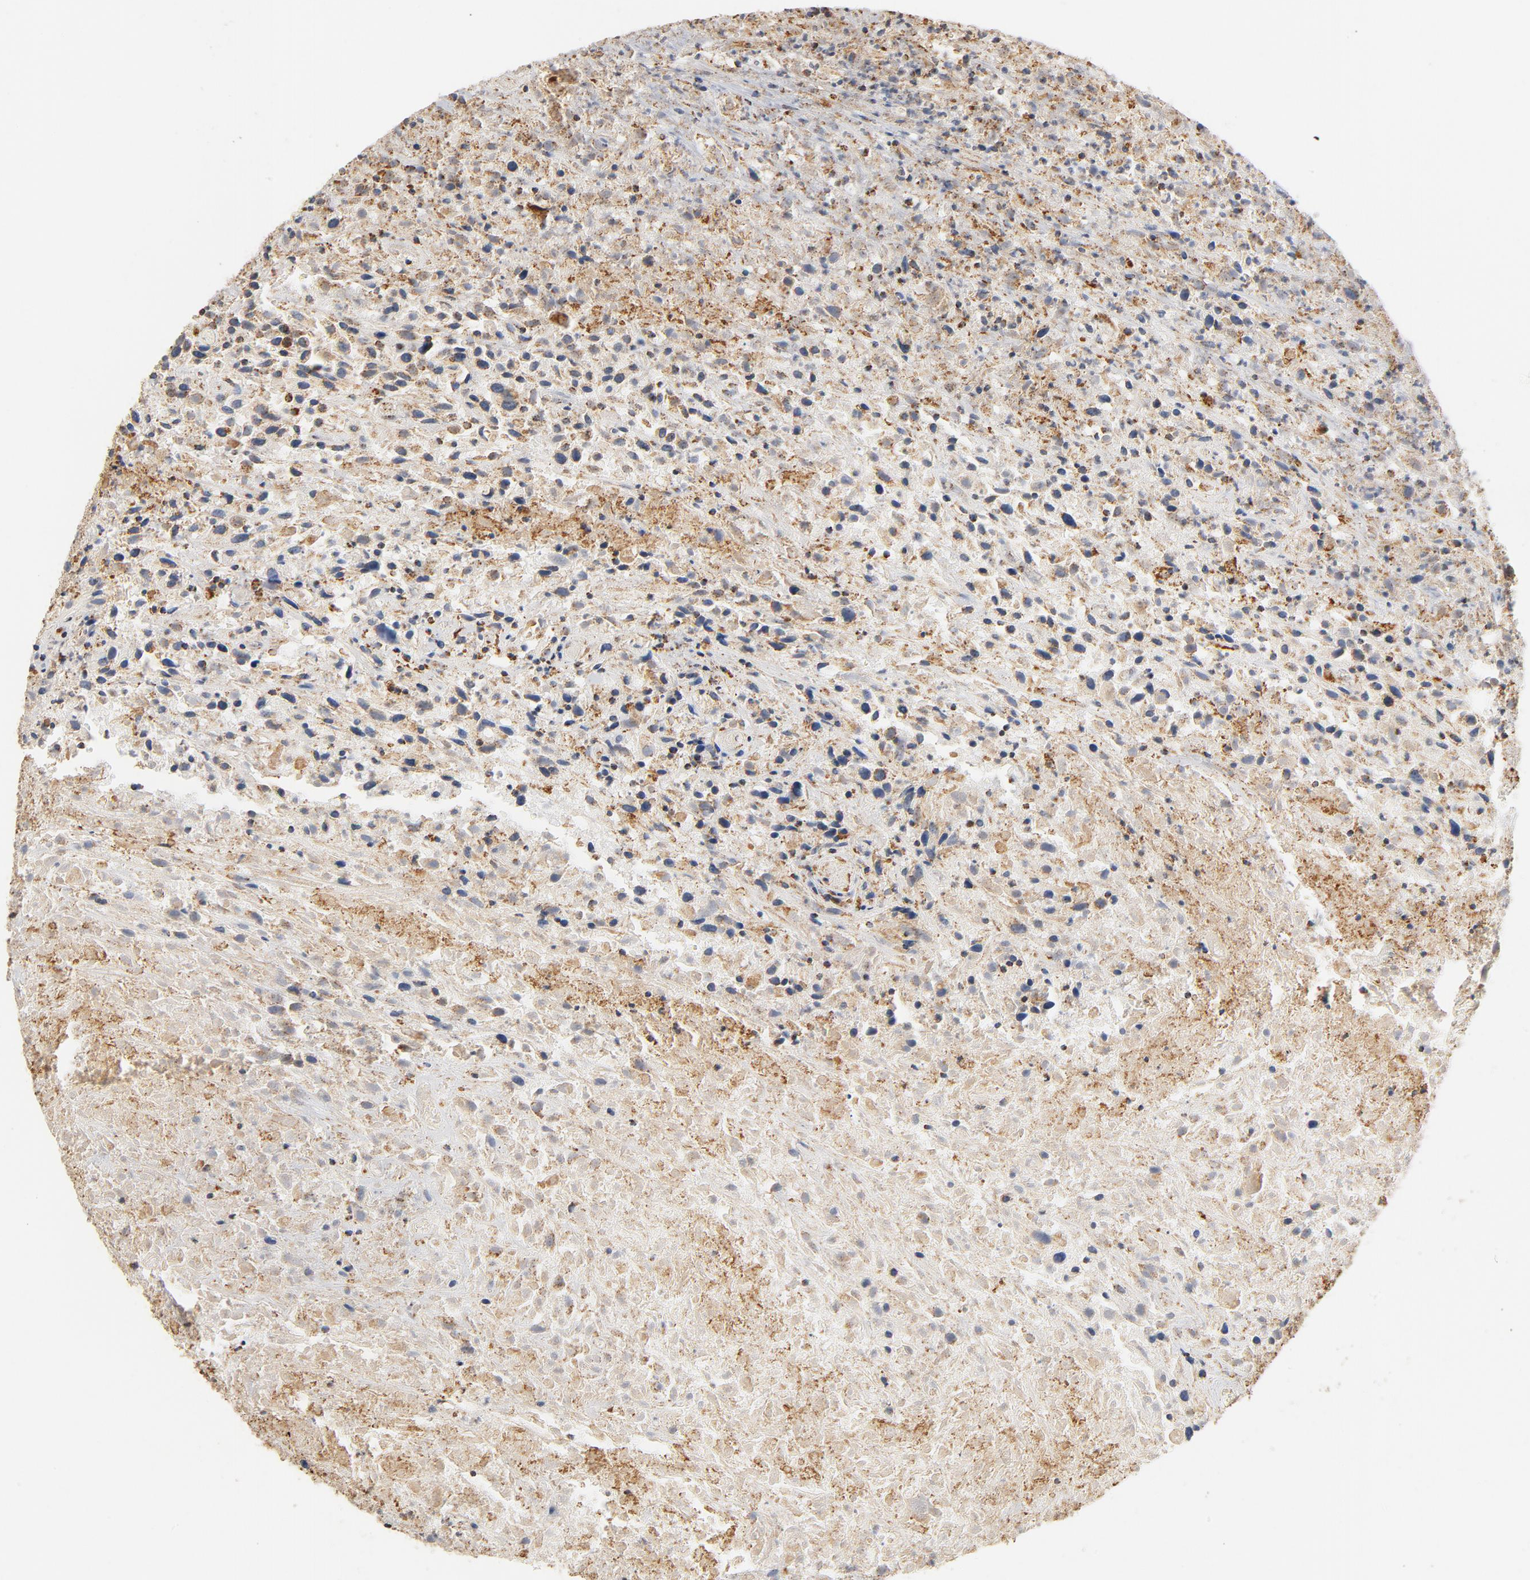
{"staining": {"intensity": "weak", "quantity": ">75%", "location": "cytoplasmic/membranous"}, "tissue": "urothelial cancer", "cell_type": "Tumor cells", "image_type": "cancer", "snomed": [{"axis": "morphology", "description": "Urothelial carcinoma, High grade"}, {"axis": "topography", "description": "Urinary bladder"}], "caption": "This is a photomicrograph of IHC staining of urothelial carcinoma (high-grade), which shows weak positivity in the cytoplasmic/membranous of tumor cells.", "gene": "COX4I1", "patient": {"sex": "male", "age": 61}}